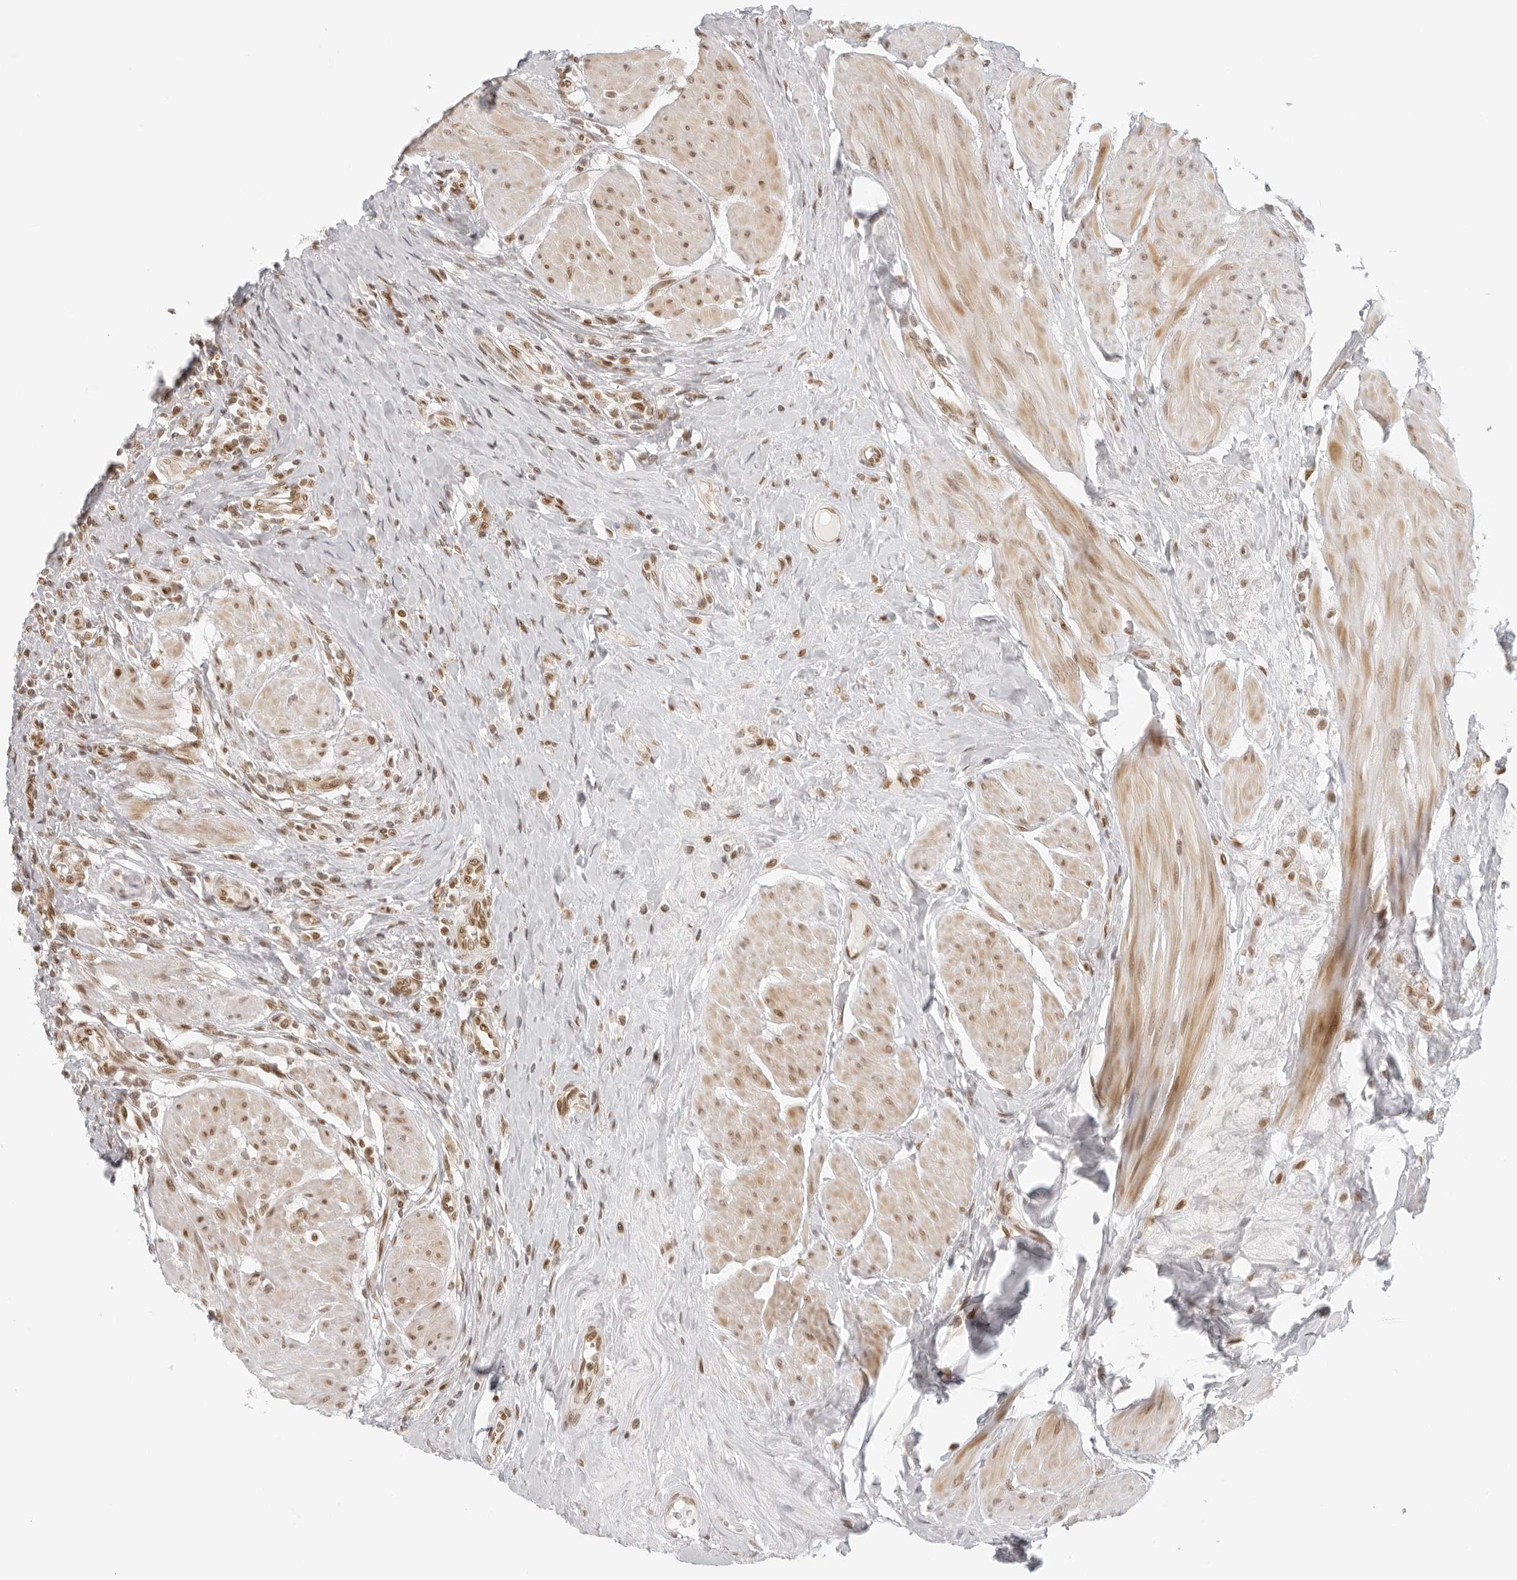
{"staining": {"intensity": "moderate", "quantity": ">75%", "location": "nuclear"}, "tissue": "urothelial cancer", "cell_type": "Tumor cells", "image_type": "cancer", "snomed": [{"axis": "morphology", "description": "Normal tissue, NOS"}, {"axis": "morphology", "description": "Urothelial carcinoma, Low grade"}, {"axis": "topography", "description": "Smooth muscle"}, {"axis": "topography", "description": "Urinary bladder"}], "caption": "Urothelial cancer tissue displays moderate nuclear expression in approximately >75% of tumor cells, visualized by immunohistochemistry. Nuclei are stained in blue.", "gene": "RCC1", "patient": {"sex": "male", "age": 60}}